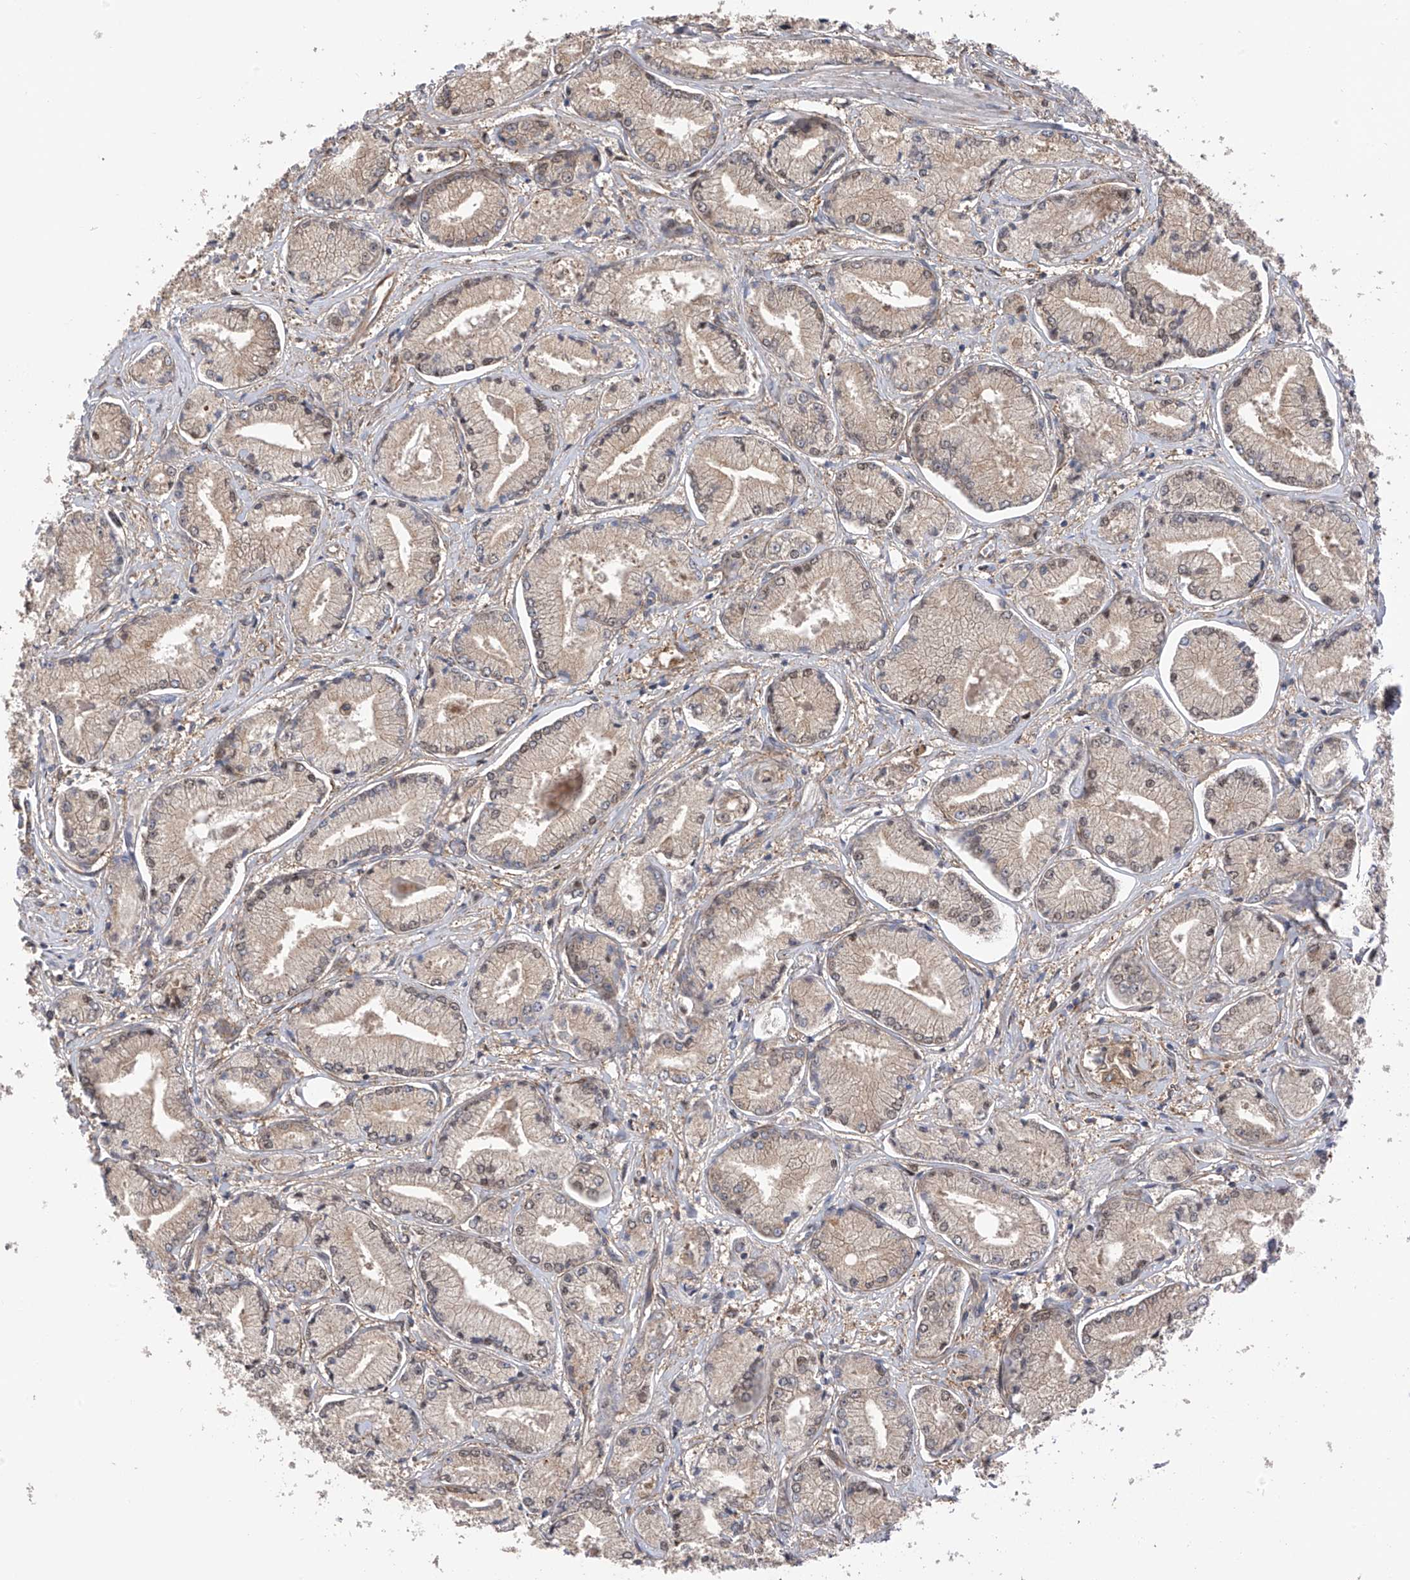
{"staining": {"intensity": "weak", "quantity": ">75%", "location": "cytoplasmic/membranous,nuclear"}, "tissue": "prostate cancer", "cell_type": "Tumor cells", "image_type": "cancer", "snomed": [{"axis": "morphology", "description": "Adenocarcinoma, Low grade"}, {"axis": "topography", "description": "Prostate"}], "caption": "Adenocarcinoma (low-grade) (prostate) stained with IHC demonstrates weak cytoplasmic/membranous and nuclear expression in about >75% of tumor cells.", "gene": "CHPF", "patient": {"sex": "male", "age": 60}}